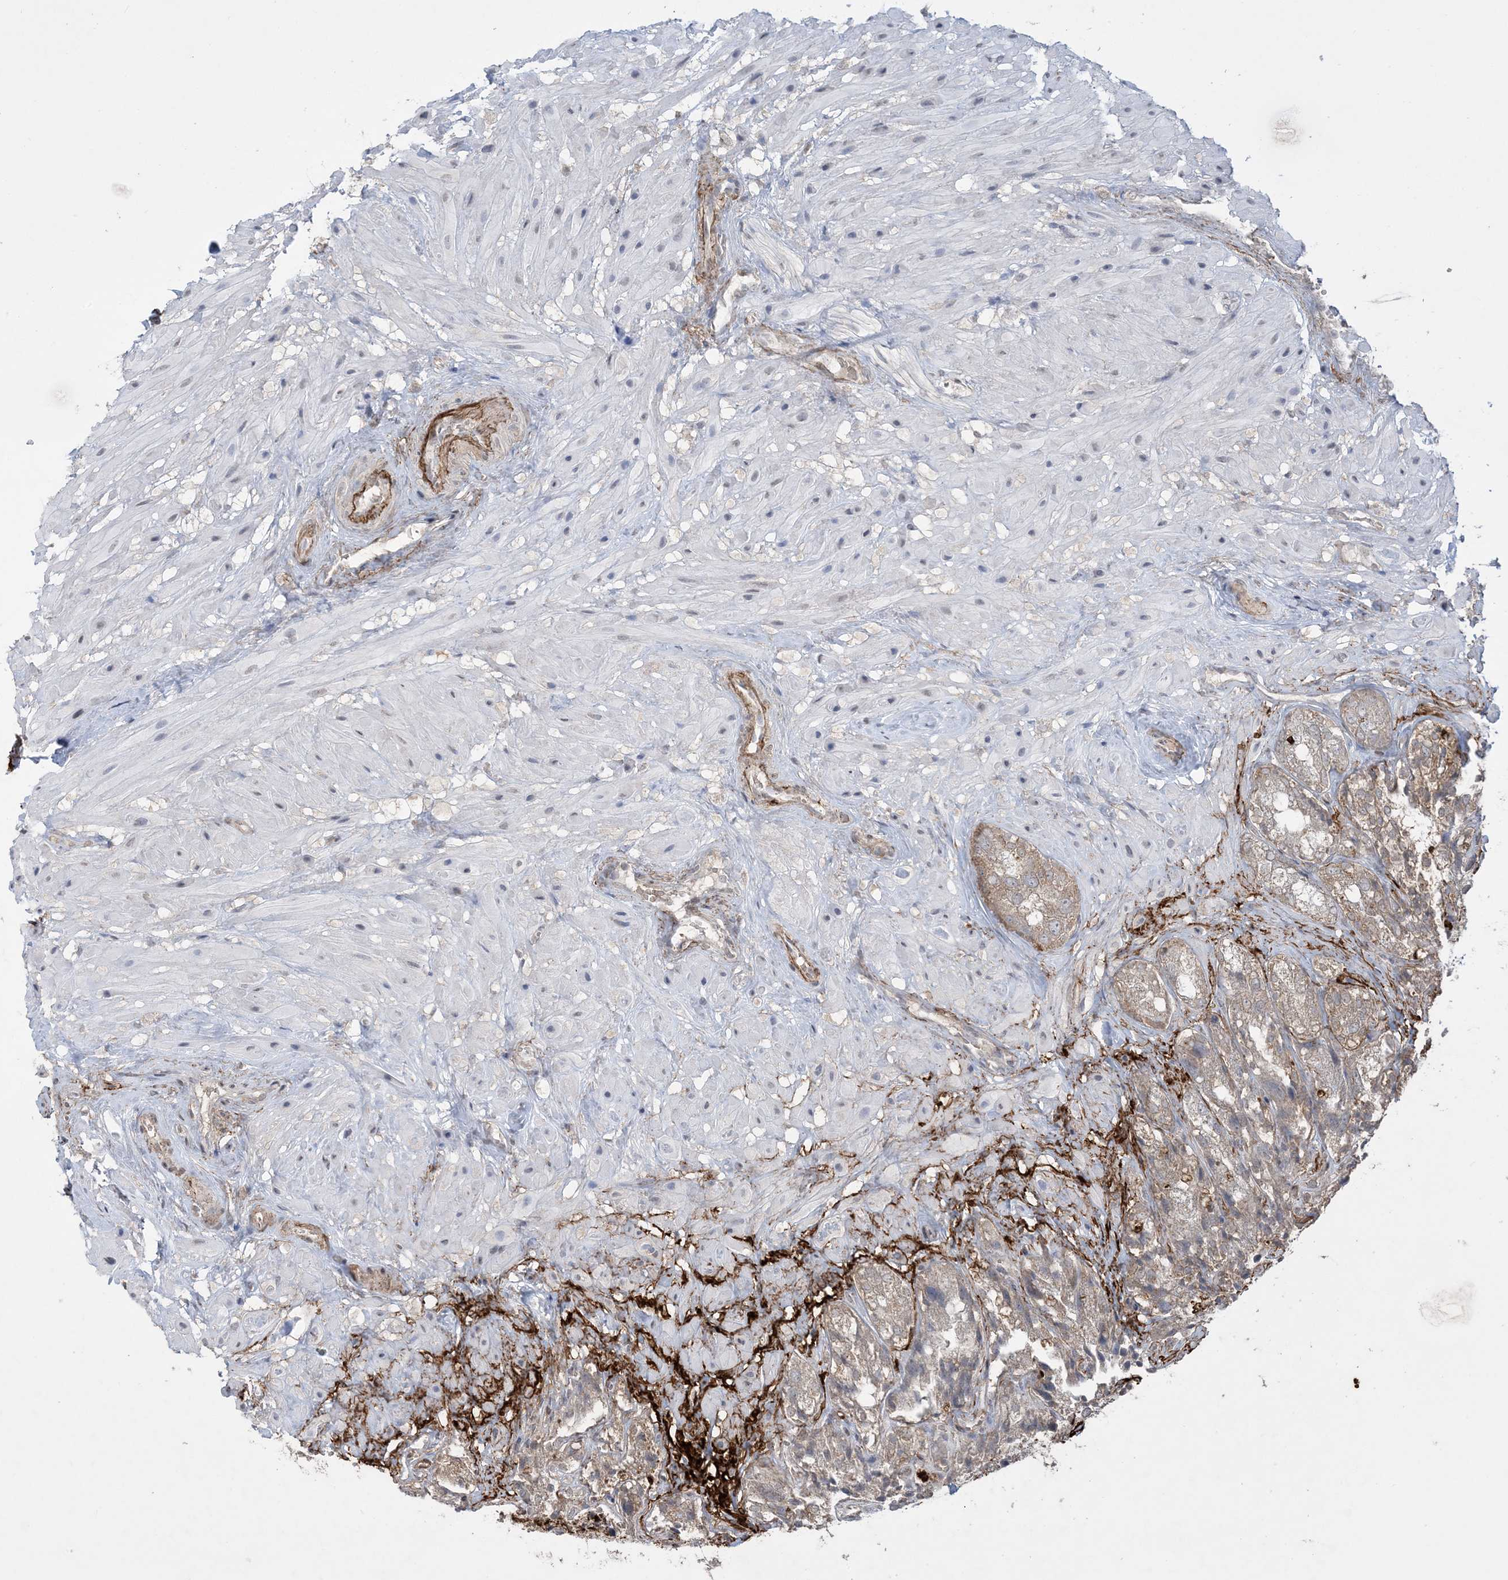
{"staining": {"intensity": "moderate", "quantity": ">75%", "location": "cytoplasmic/membranous"}, "tissue": "seminal vesicle", "cell_type": "Glandular cells", "image_type": "normal", "snomed": [{"axis": "morphology", "description": "Normal tissue, NOS"}, {"axis": "topography", "description": "Seminal veicle"}, {"axis": "topography", "description": "Peripheral nerve tissue"}], "caption": "Immunohistochemistry (IHC) histopathology image of normal human seminal vesicle stained for a protein (brown), which demonstrates medium levels of moderate cytoplasmic/membranous positivity in approximately >75% of glandular cells.", "gene": "XRN1", "patient": {"sex": "male", "age": 63}}